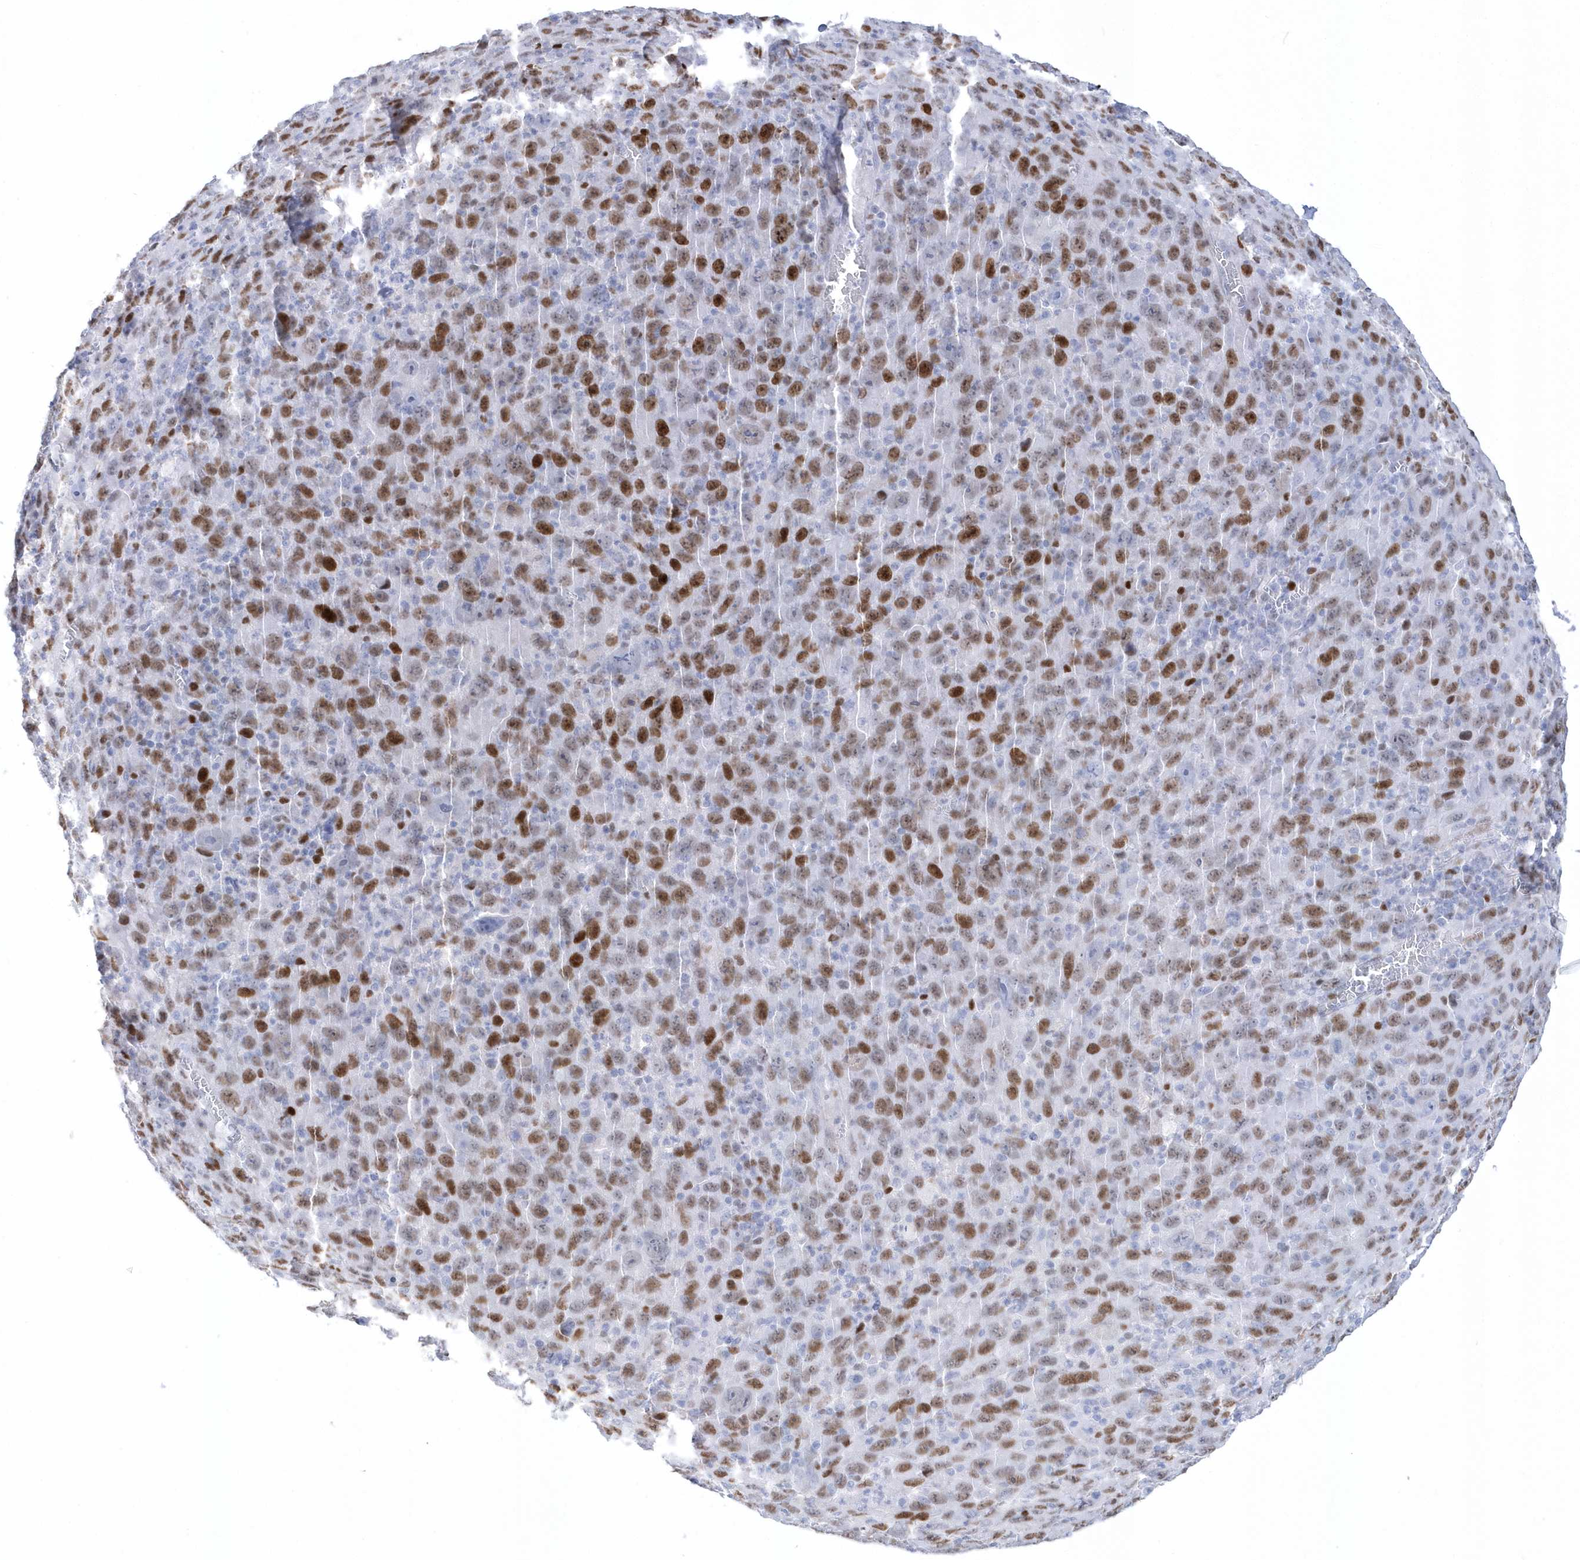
{"staining": {"intensity": "strong", "quantity": "25%-75%", "location": "nuclear"}, "tissue": "melanoma", "cell_type": "Tumor cells", "image_type": "cancer", "snomed": [{"axis": "morphology", "description": "Malignant melanoma, Metastatic site"}, {"axis": "topography", "description": "Skin"}], "caption": "Immunohistochemistry micrograph of neoplastic tissue: malignant melanoma (metastatic site) stained using immunohistochemistry (IHC) displays high levels of strong protein expression localized specifically in the nuclear of tumor cells, appearing as a nuclear brown color.", "gene": "TMCO6", "patient": {"sex": "female", "age": 56}}